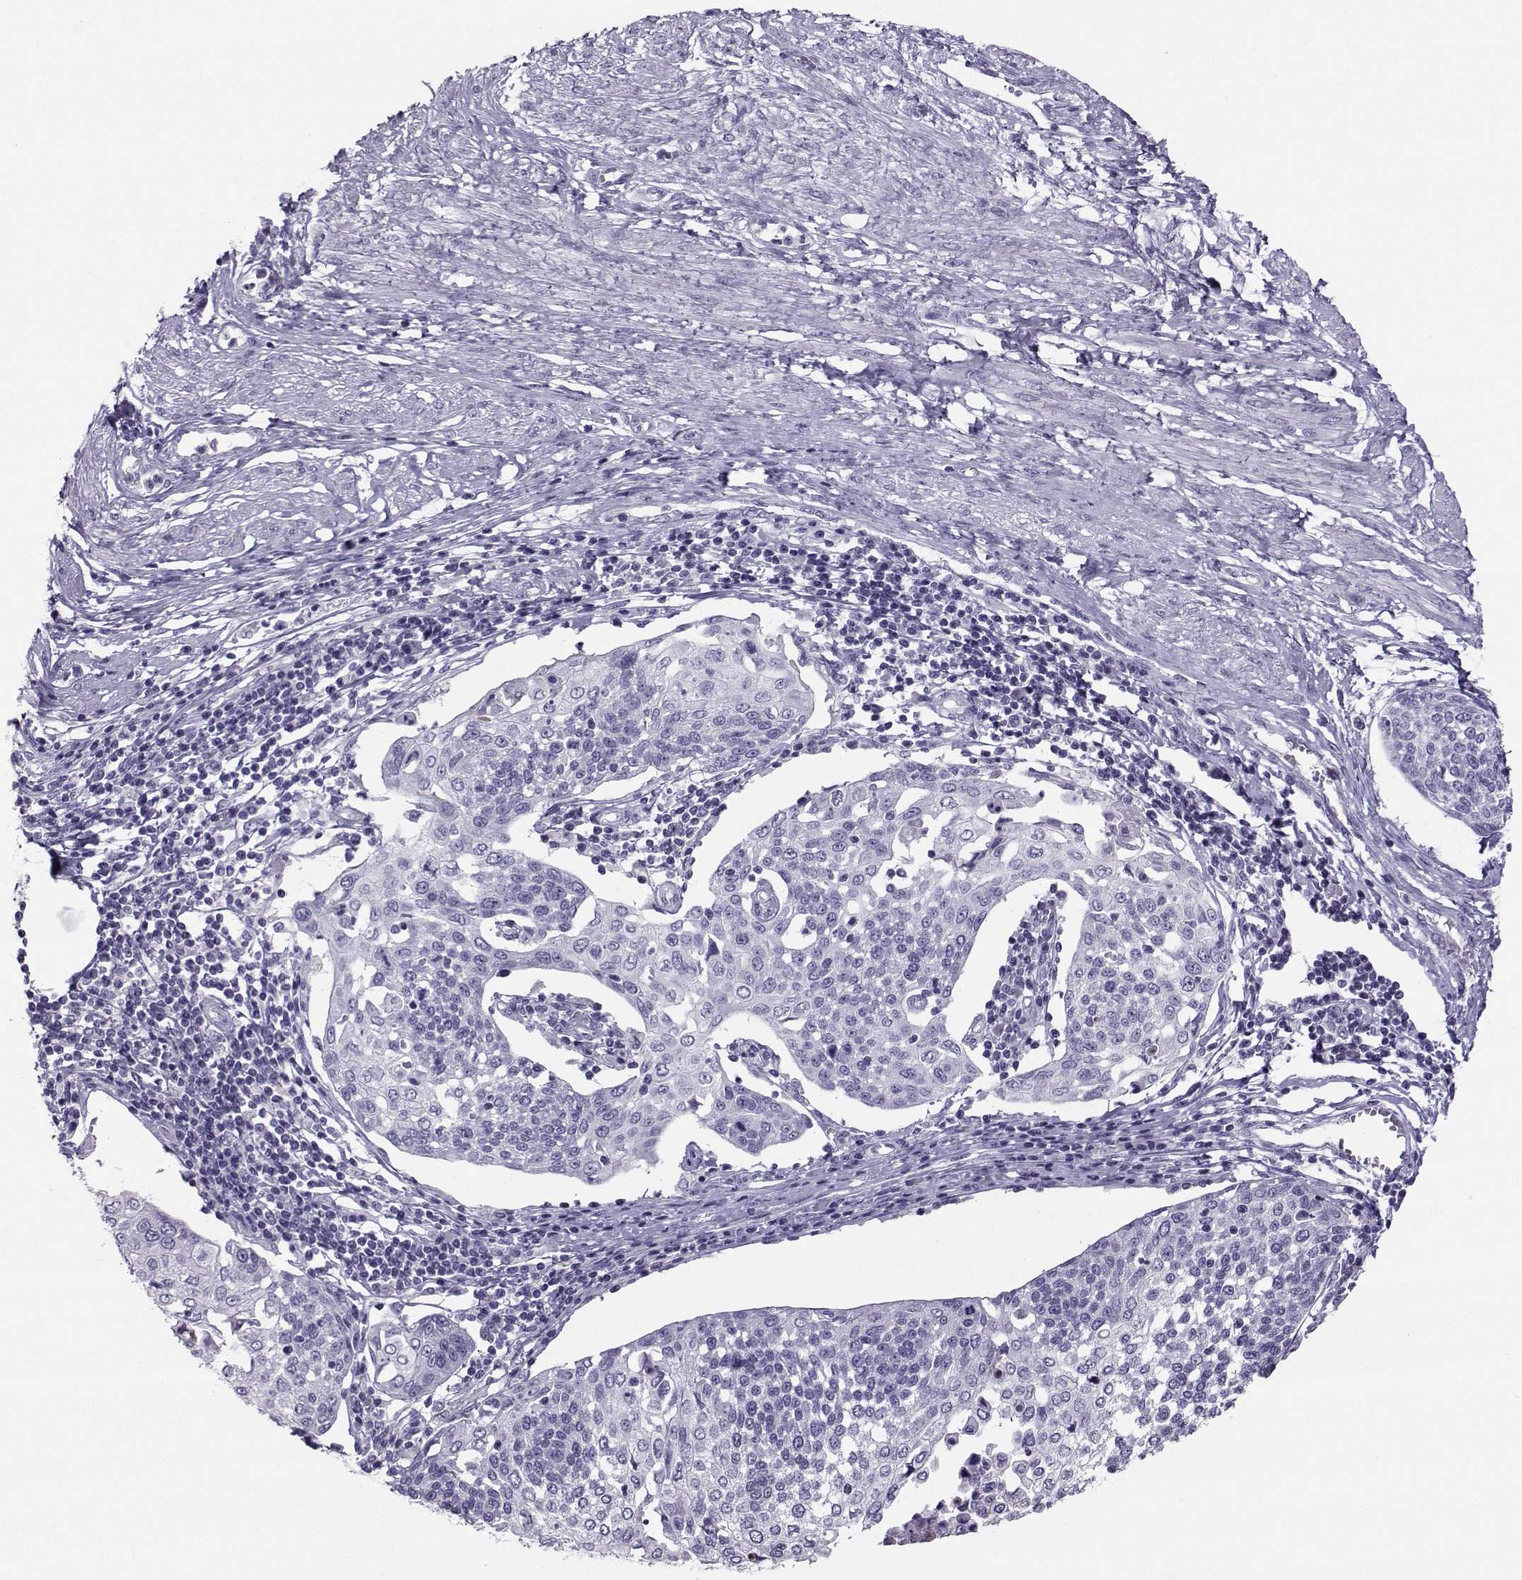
{"staining": {"intensity": "negative", "quantity": "none", "location": "none"}, "tissue": "cervical cancer", "cell_type": "Tumor cells", "image_type": "cancer", "snomed": [{"axis": "morphology", "description": "Squamous cell carcinoma, NOS"}, {"axis": "topography", "description": "Cervix"}], "caption": "This is an immunohistochemistry (IHC) photomicrograph of cervical cancer. There is no positivity in tumor cells.", "gene": "PGK1", "patient": {"sex": "female", "age": 34}}